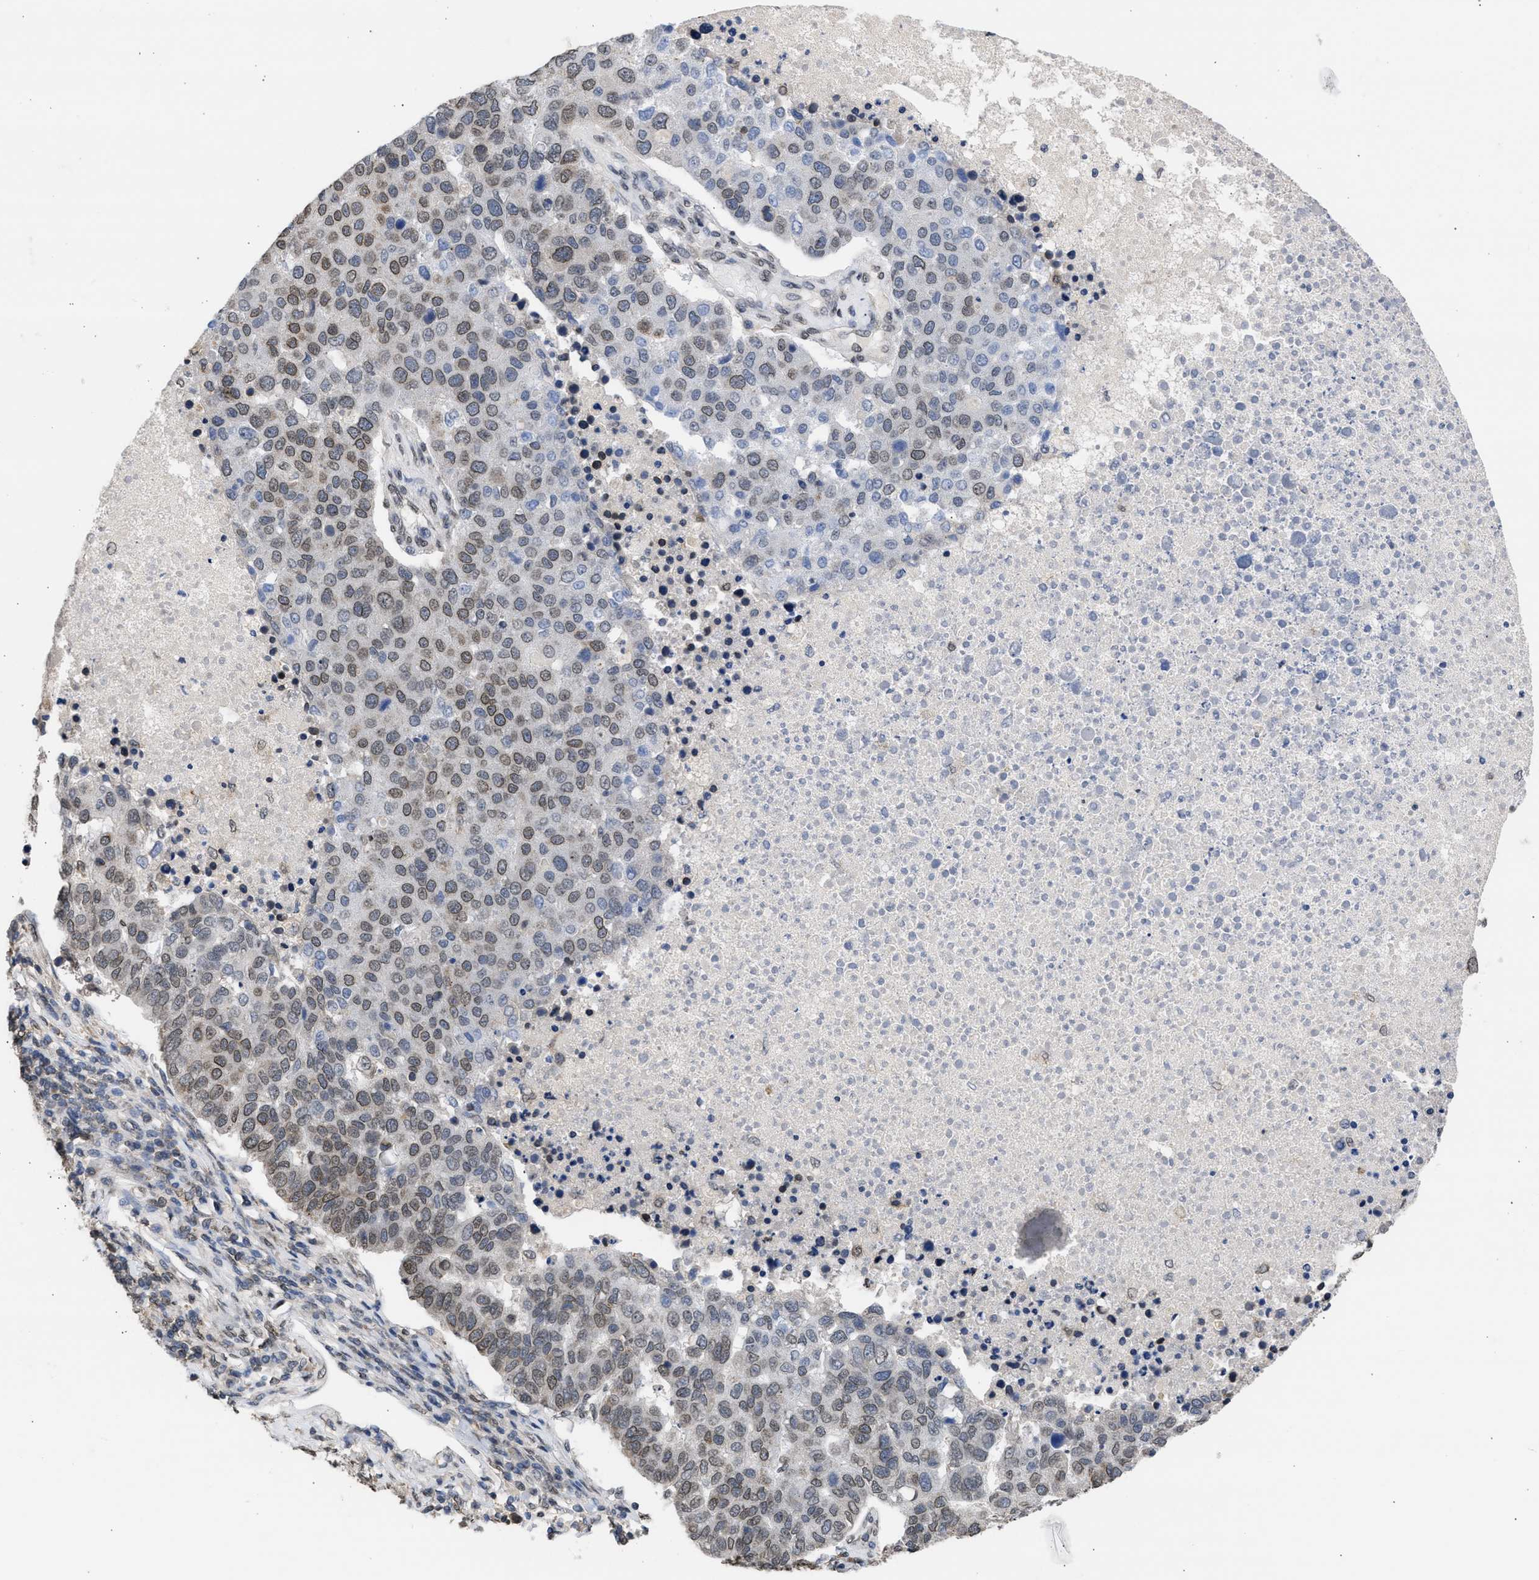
{"staining": {"intensity": "weak", "quantity": "25%-75%", "location": "cytoplasmic/membranous,nuclear"}, "tissue": "pancreatic cancer", "cell_type": "Tumor cells", "image_type": "cancer", "snomed": [{"axis": "morphology", "description": "Adenocarcinoma, NOS"}, {"axis": "topography", "description": "Pancreas"}], "caption": "Weak cytoplasmic/membranous and nuclear protein staining is appreciated in approximately 25%-75% of tumor cells in pancreatic adenocarcinoma. (Brightfield microscopy of DAB IHC at high magnification).", "gene": "NUP35", "patient": {"sex": "female", "age": 61}}